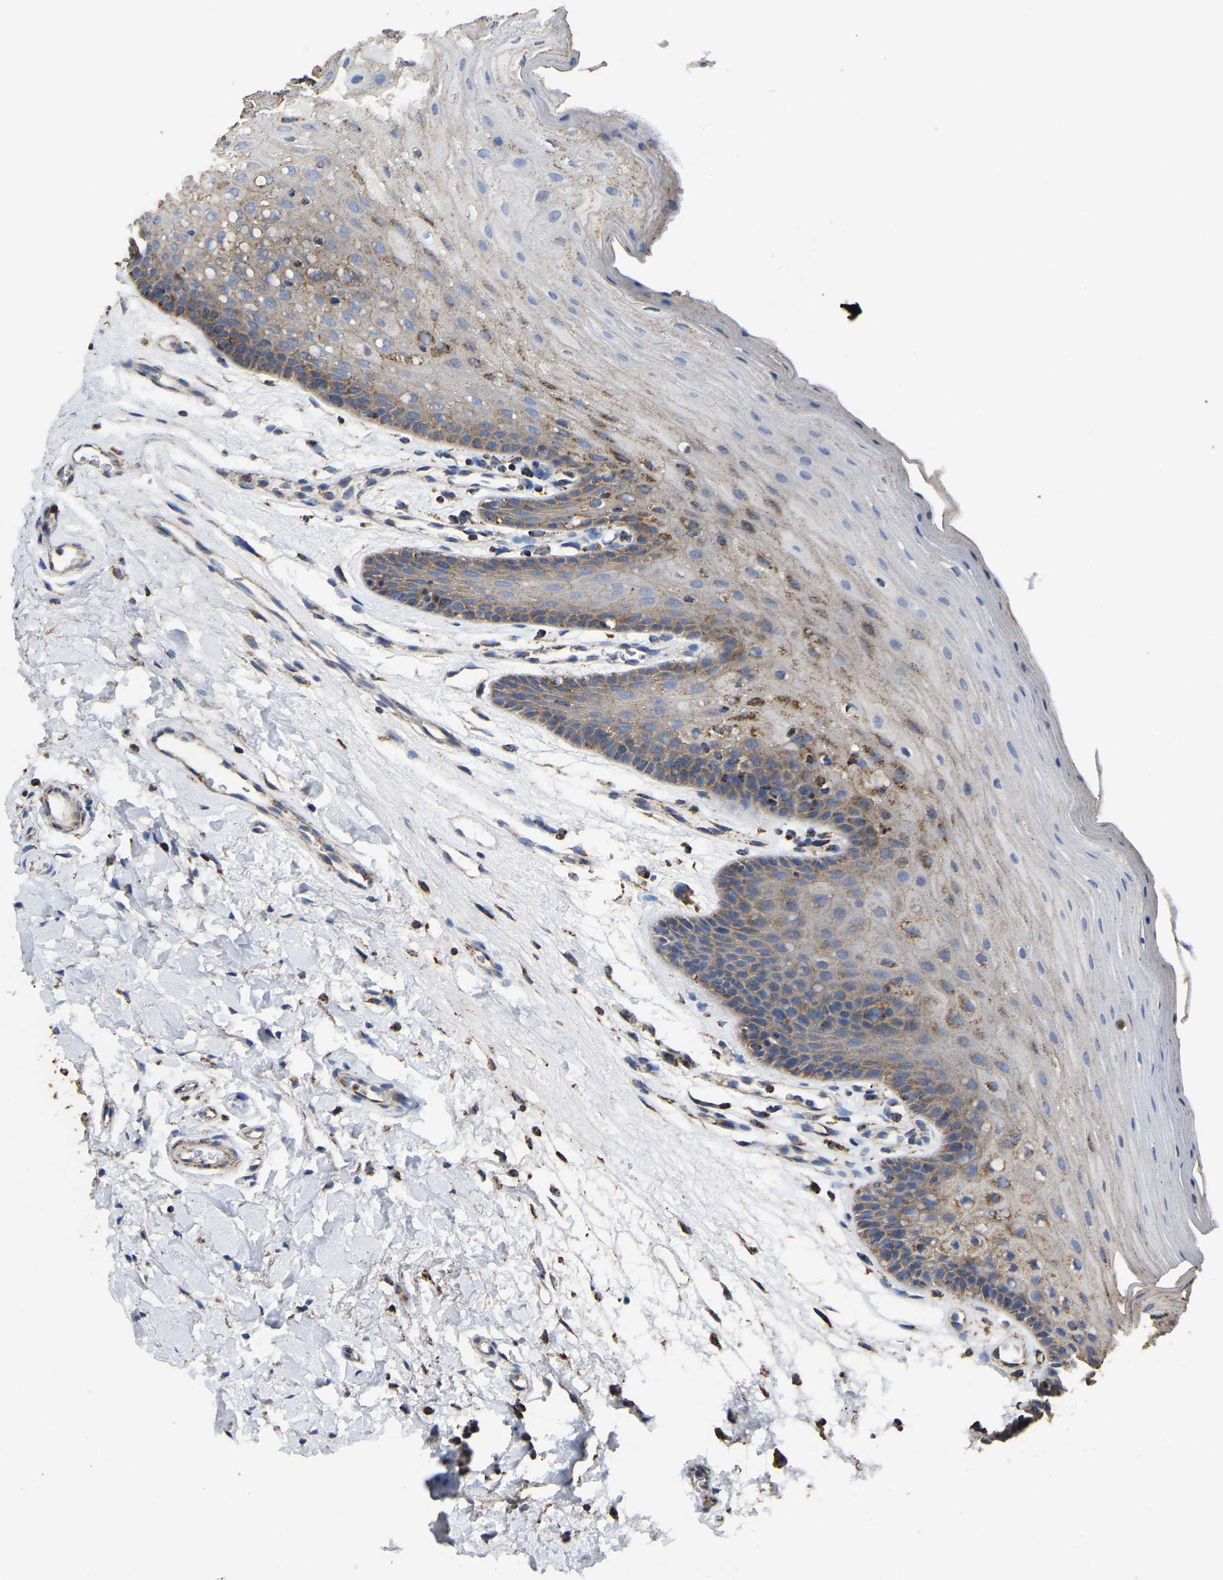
{"staining": {"intensity": "moderate", "quantity": "25%-75%", "location": "cytoplasmic/membranous"}, "tissue": "oral mucosa", "cell_type": "Squamous epithelial cells", "image_type": "normal", "snomed": [{"axis": "morphology", "description": "Normal tissue, NOS"}, {"axis": "morphology", "description": "Squamous cell carcinoma, NOS"}, {"axis": "topography", "description": "Oral tissue"}, {"axis": "topography", "description": "Head-Neck"}], "caption": "Protein staining of normal oral mucosa demonstrates moderate cytoplasmic/membranous staining in about 25%-75% of squamous epithelial cells.", "gene": "ETFA", "patient": {"sex": "male", "age": 71}}